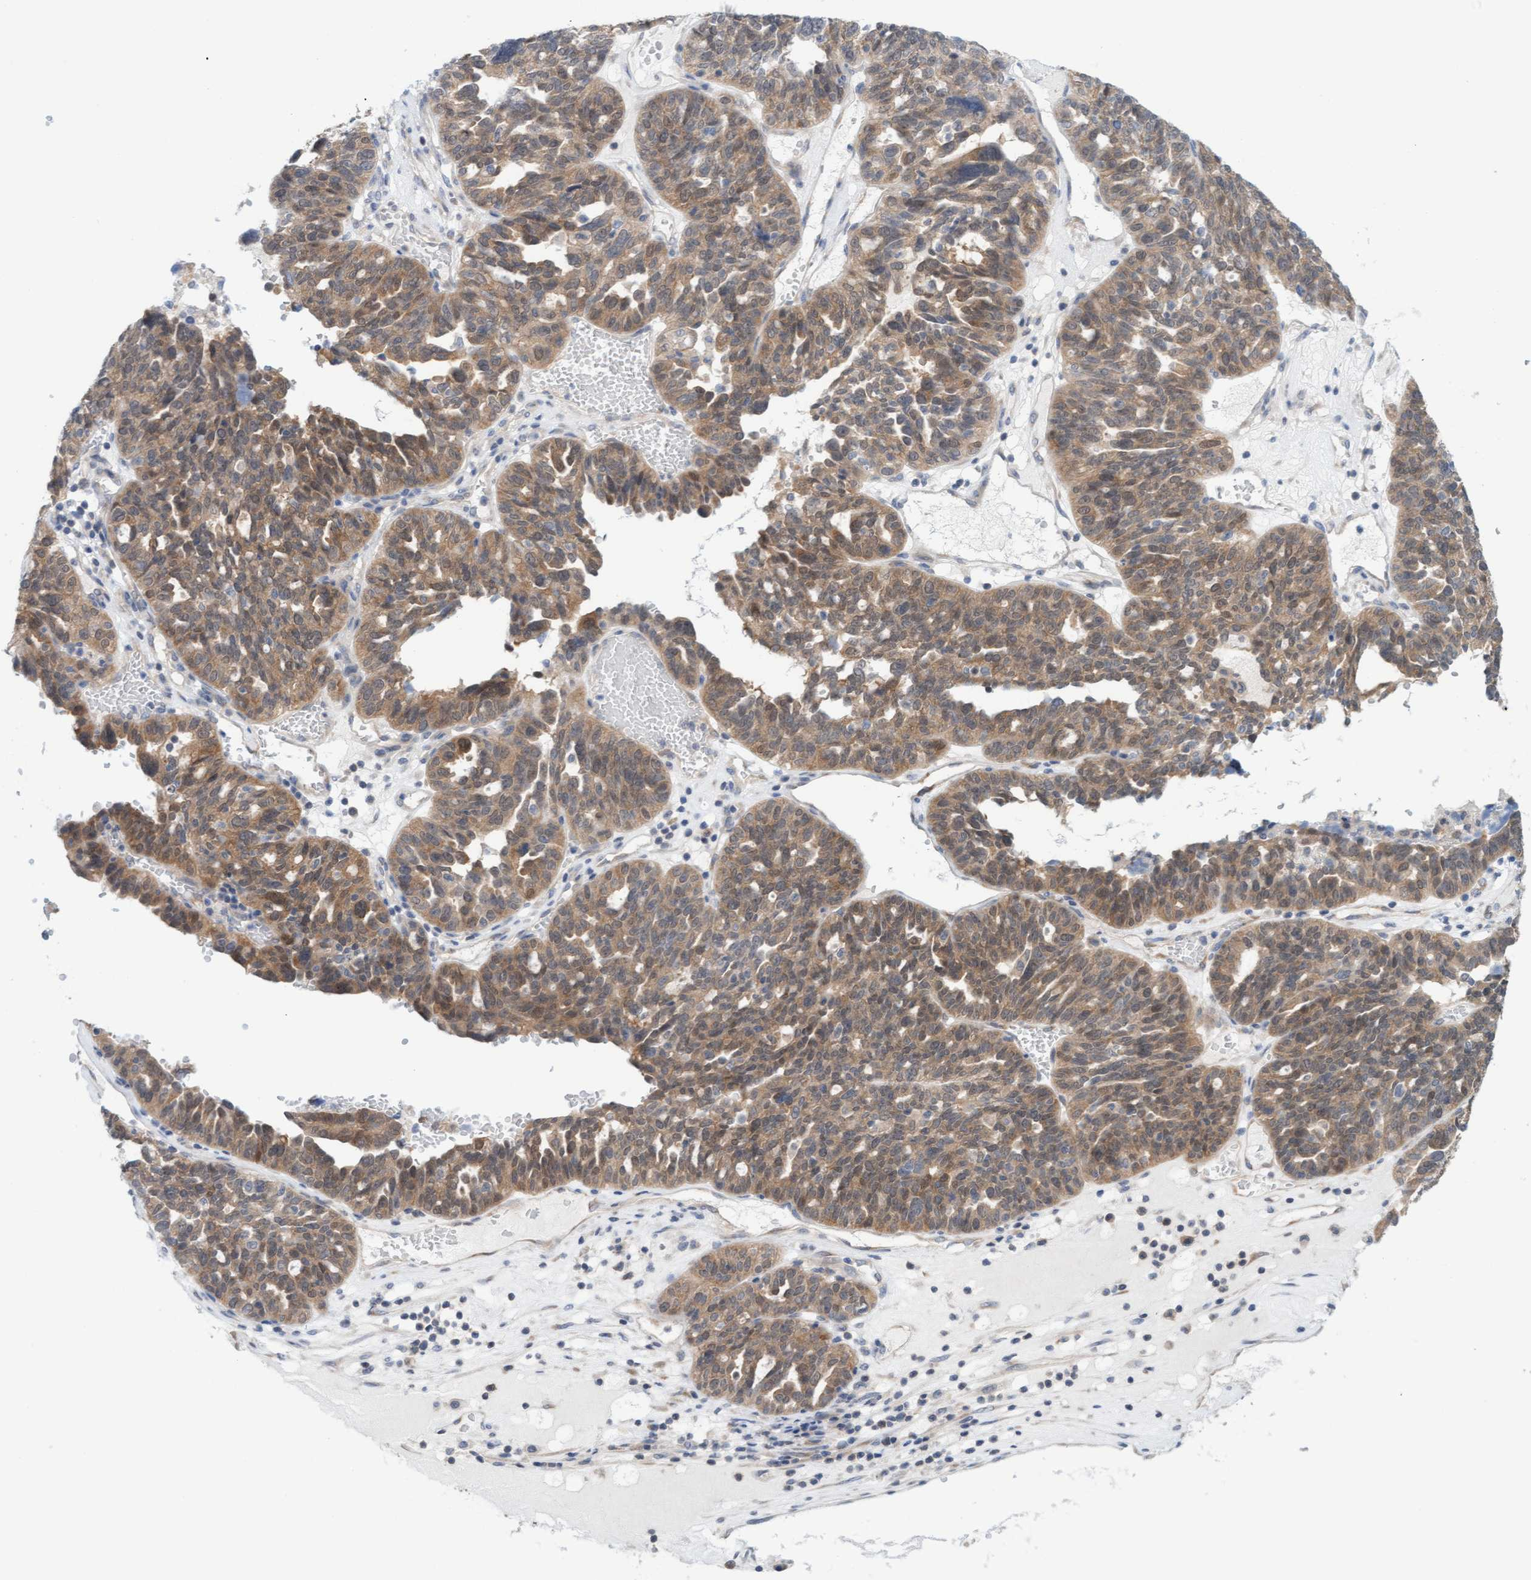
{"staining": {"intensity": "moderate", "quantity": ">75%", "location": "cytoplasmic/membranous"}, "tissue": "ovarian cancer", "cell_type": "Tumor cells", "image_type": "cancer", "snomed": [{"axis": "morphology", "description": "Cystadenocarcinoma, serous, NOS"}, {"axis": "topography", "description": "Ovary"}], "caption": "High-magnification brightfield microscopy of serous cystadenocarcinoma (ovarian) stained with DAB (3,3'-diaminobenzidine) (brown) and counterstained with hematoxylin (blue). tumor cells exhibit moderate cytoplasmic/membranous staining is present in about>75% of cells.", "gene": "AMZ2", "patient": {"sex": "female", "age": 59}}